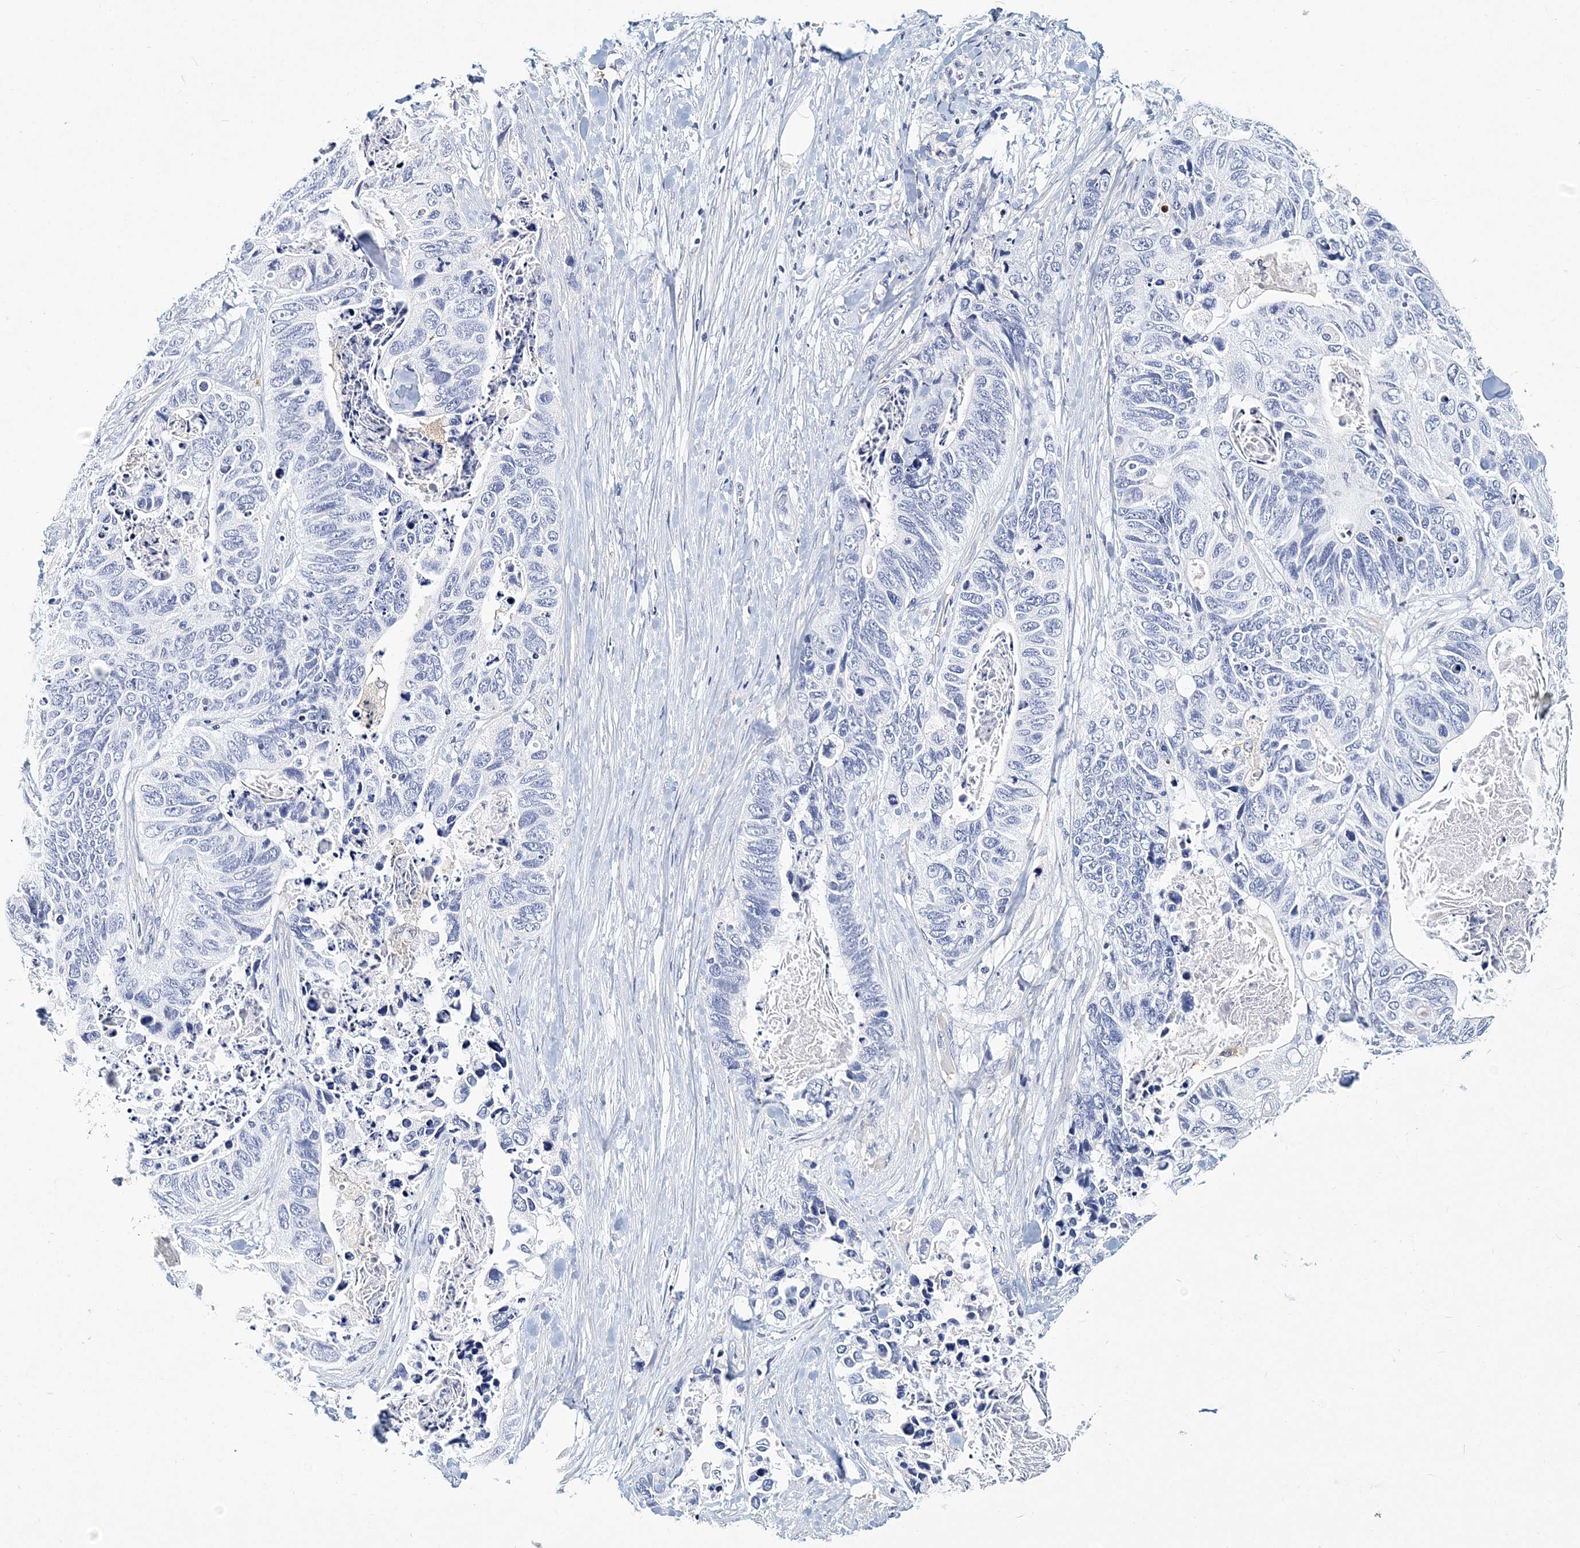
{"staining": {"intensity": "negative", "quantity": "none", "location": "none"}, "tissue": "stomach cancer", "cell_type": "Tumor cells", "image_type": "cancer", "snomed": [{"axis": "morphology", "description": "Adenocarcinoma, NOS"}, {"axis": "topography", "description": "Stomach"}], "caption": "High power microscopy photomicrograph of an immunohistochemistry image of stomach cancer, revealing no significant staining in tumor cells. (Immunohistochemistry (ihc), brightfield microscopy, high magnification).", "gene": "ITGA2B", "patient": {"sex": "female", "age": 89}}